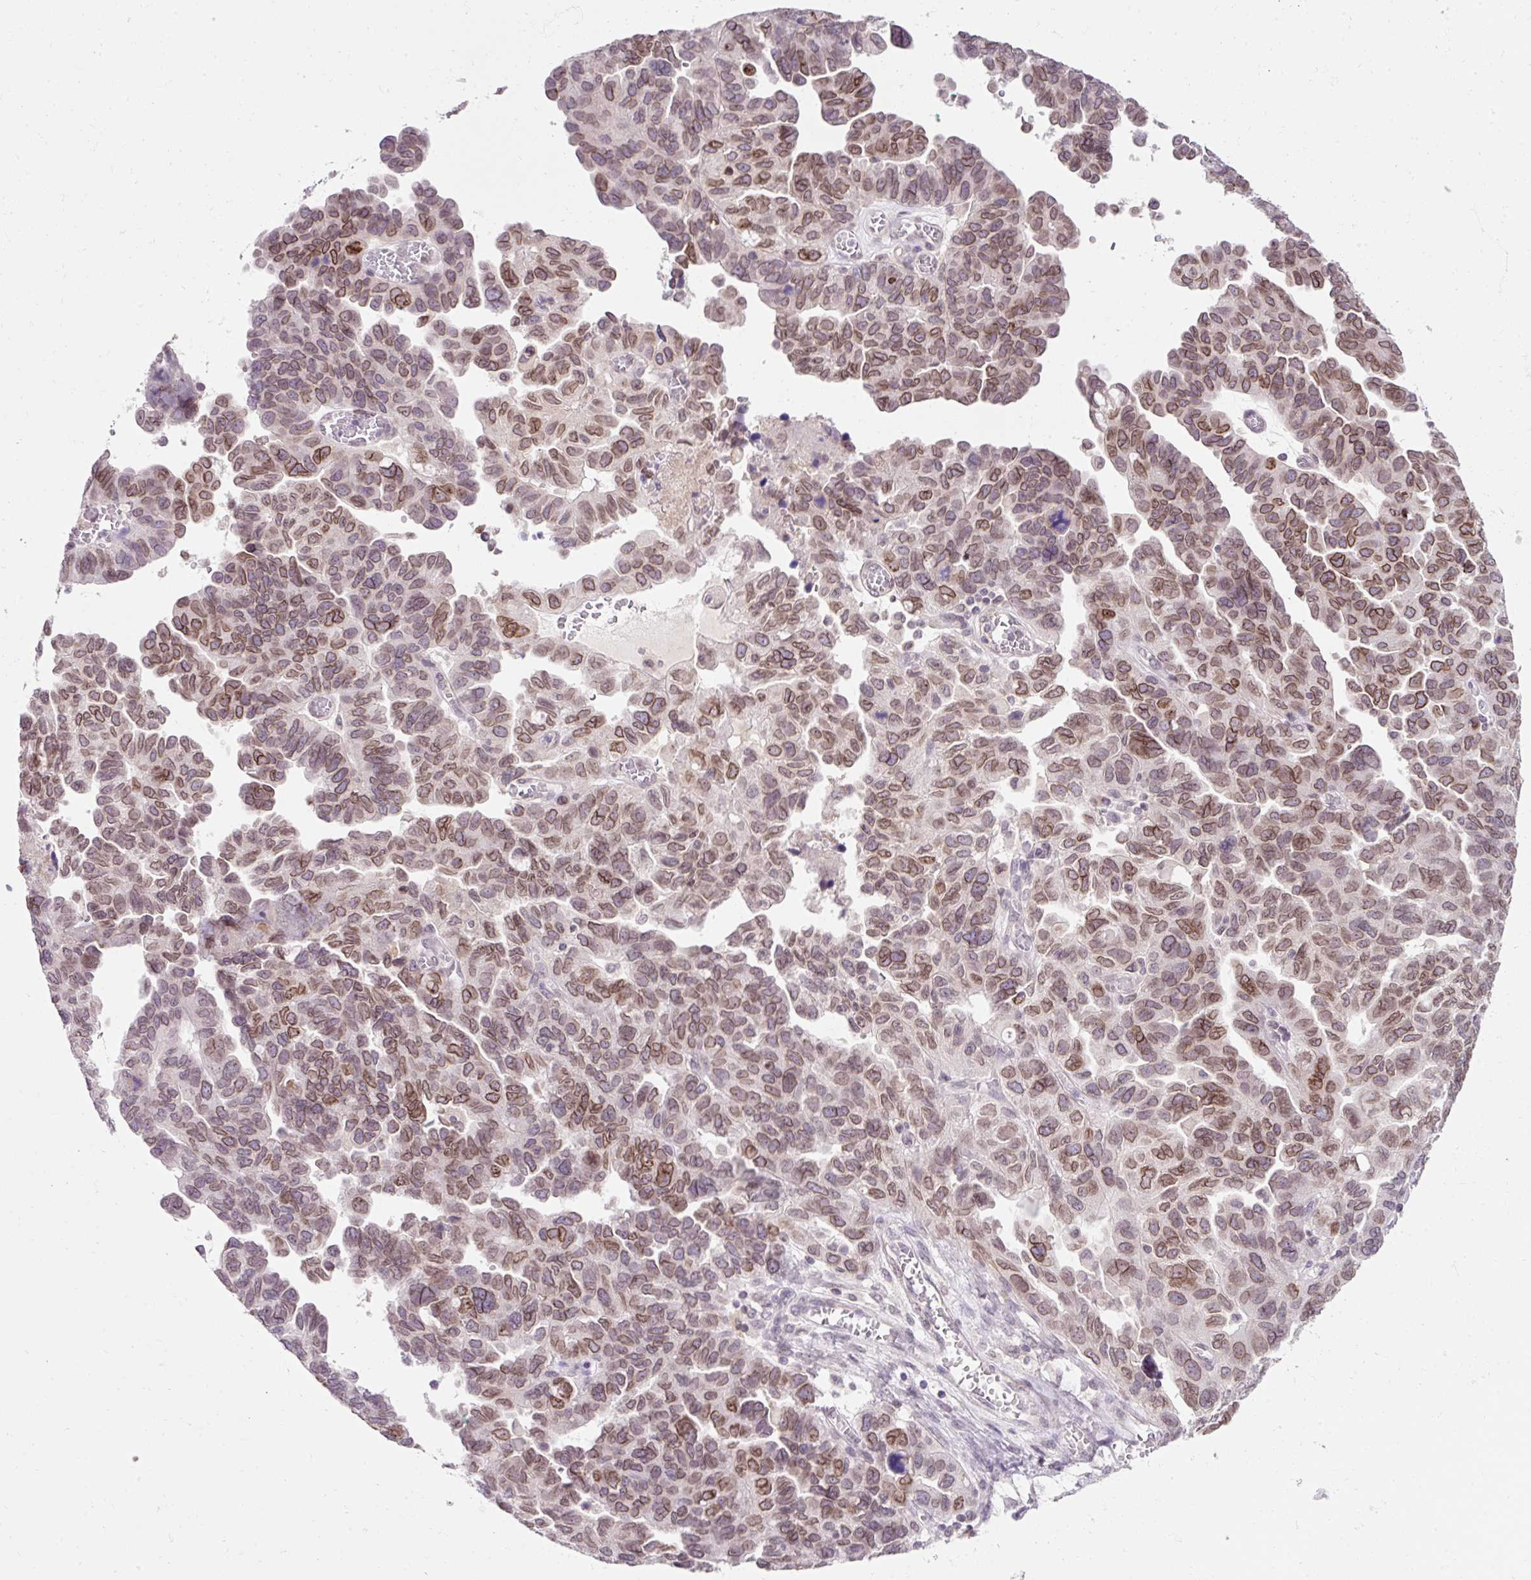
{"staining": {"intensity": "moderate", "quantity": ">75%", "location": "cytoplasmic/membranous,nuclear"}, "tissue": "ovarian cancer", "cell_type": "Tumor cells", "image_type": "cancer", "snomed": [{"axis": "morphology", "description": "Cystadenocarcinoma, serous, NOS"}, {"axis": "topography", "description": "Ovary"}], "caption": "Immunohistochemistry staining of ovarian cancer (serous cystadenocarcinoma), which reveals medium levels of moderate cytoplasmic/membranous and nuclear staining in about >75% of tumor cells indicating moderate cytoplasmic/membranous and nuclear protein staining. The staining was performed using DAB (brown) for protein detection and nuclei were counterstained in hematoxylin (blue).", "gene": "ZNF610", "patient": {"sex": "female", "age": 64}}